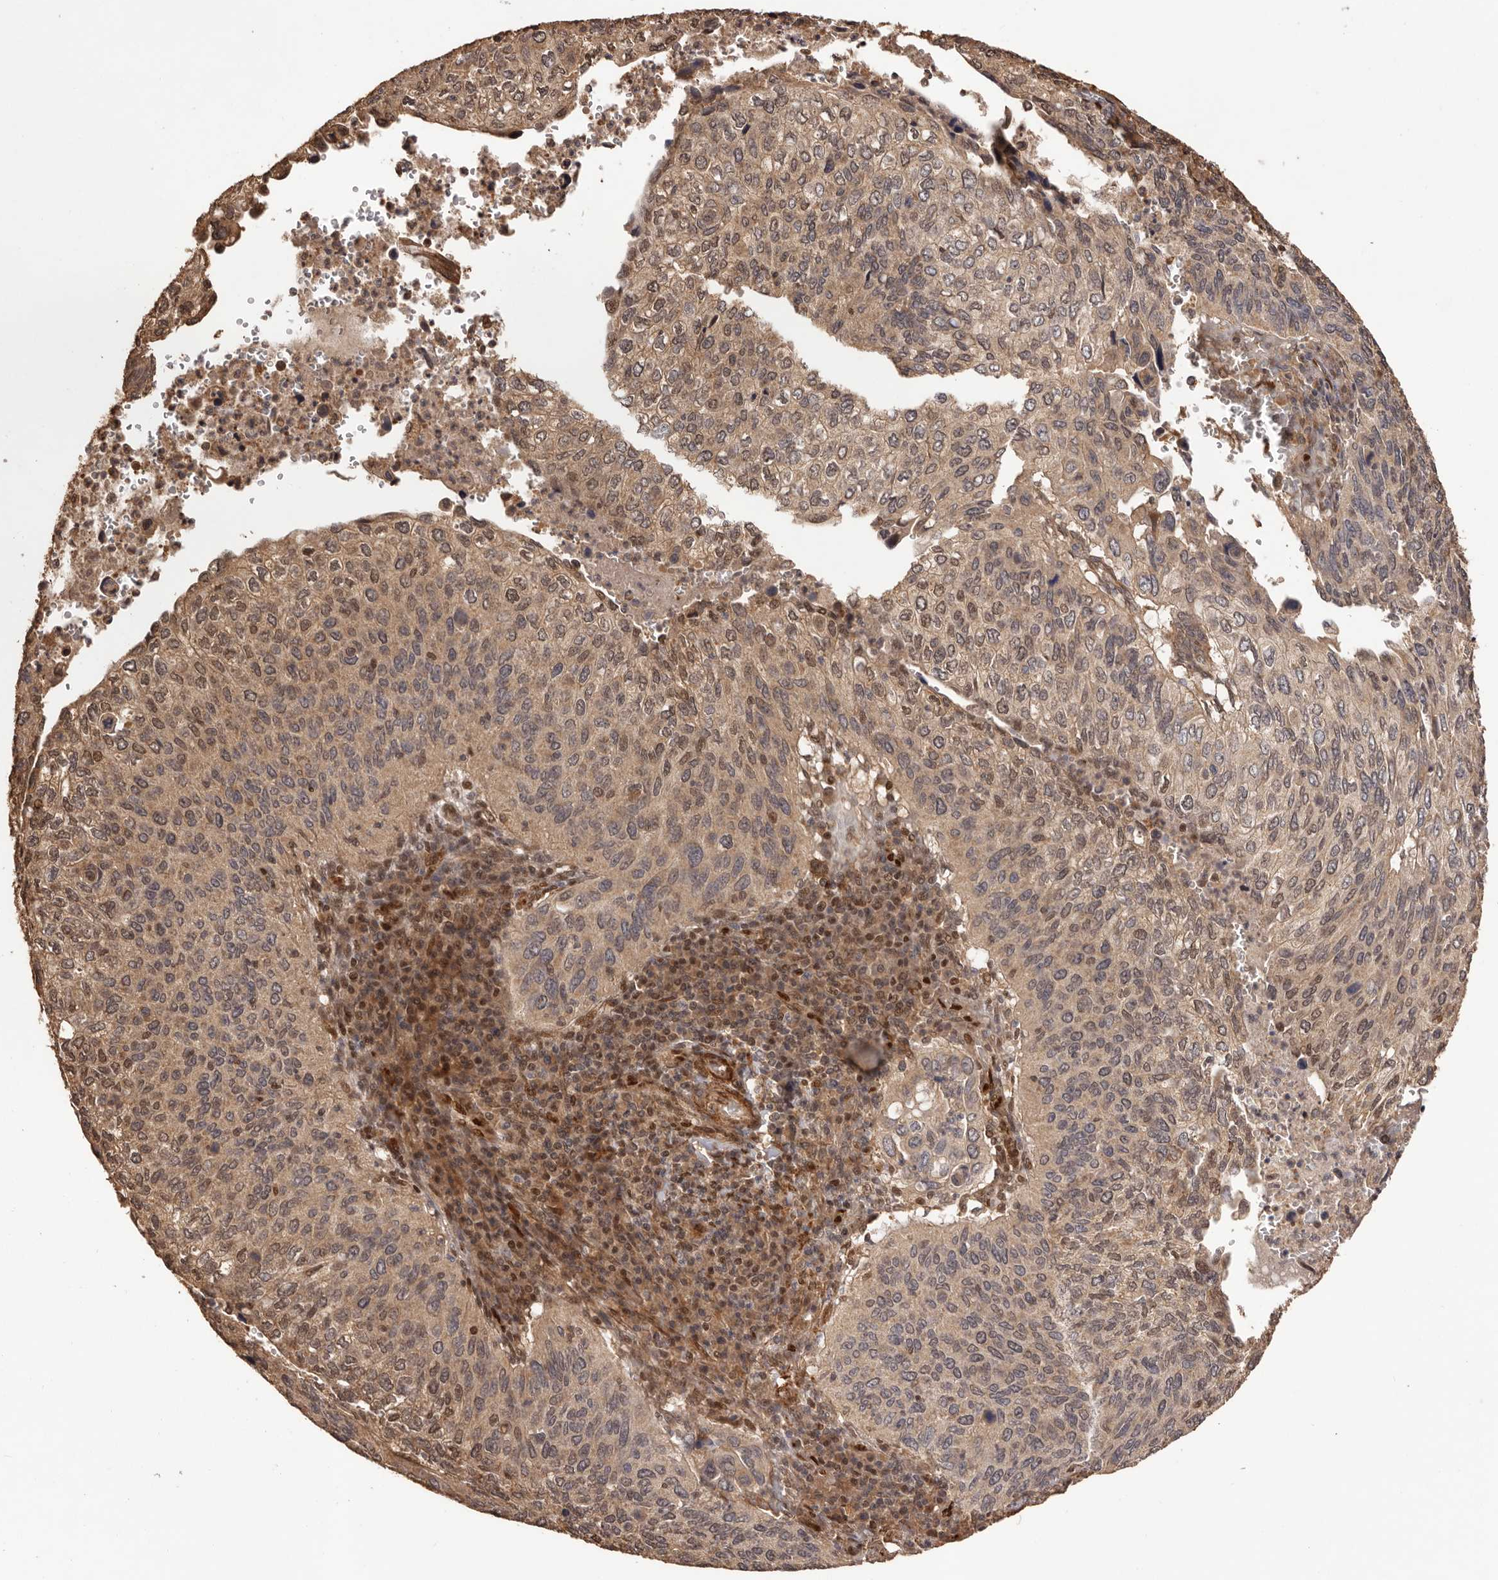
{"staining": {"intensity": "weak", "quantity": ">75%", "location": "cytoplasmic/membranous,nuclear"}, "tissue": "cervical cancer", "cell_type": "Tumor cells", "image_type": "cancer", "snomed": [{"axis": "morphology", "description": "Squamous cell carcinoma, NOS"}, {"axis": "topography", "description": "Cervix"}], "caption": "Immunohistochemical staining of human cervical cancer (squamous cell carcinoma) demonstrates low levels of weak cytoplasmic/membranous and nuclear expression in approximately >75% of tumor cells. The staining was performed using DAB (3,3'-diaminobenzidine) to visualize the protein expression in brown, while the nuclei were stained in blue with hematoxylin (Magnification: 20x).", "gene": "UBR2", "patient": {"sex": "female", "age": 38}}